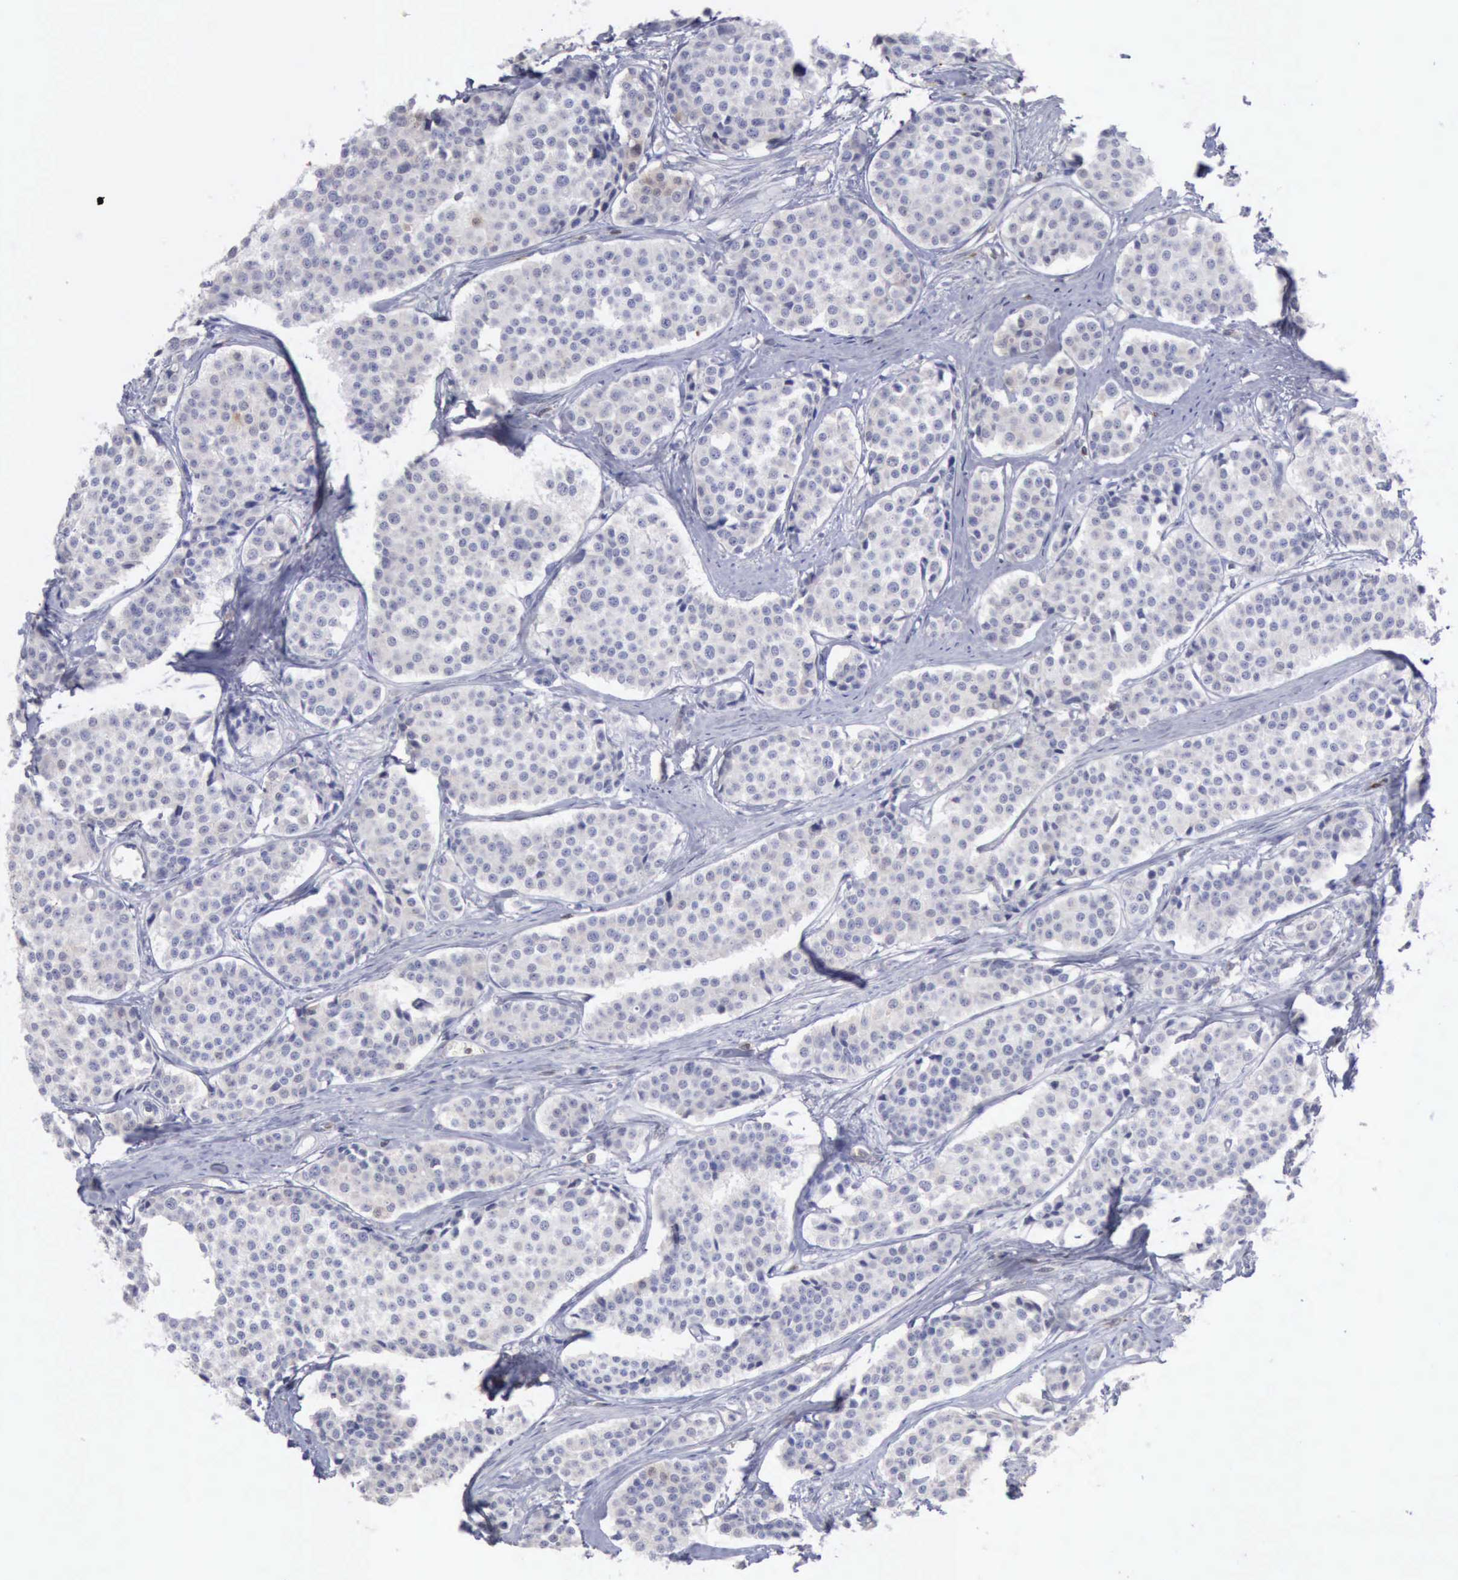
{"staining": {"intensity": "negative", "quantity": "none", "location": "none"}, "tissue": "carcinoid", "cell_type": "Tumor cells", "image_type": "cancer", "snomed": [{"axis": "morphology", "description": "Carcinoid, malignant, NOS"}, {"axis": "topography", "description": "Small intestine"}], "caption": "The micrograph displays no staining of tumor cells in carcinoid (malignant).", "gene": "STAT1", "patient": {"sex": "male", "age": 60}}